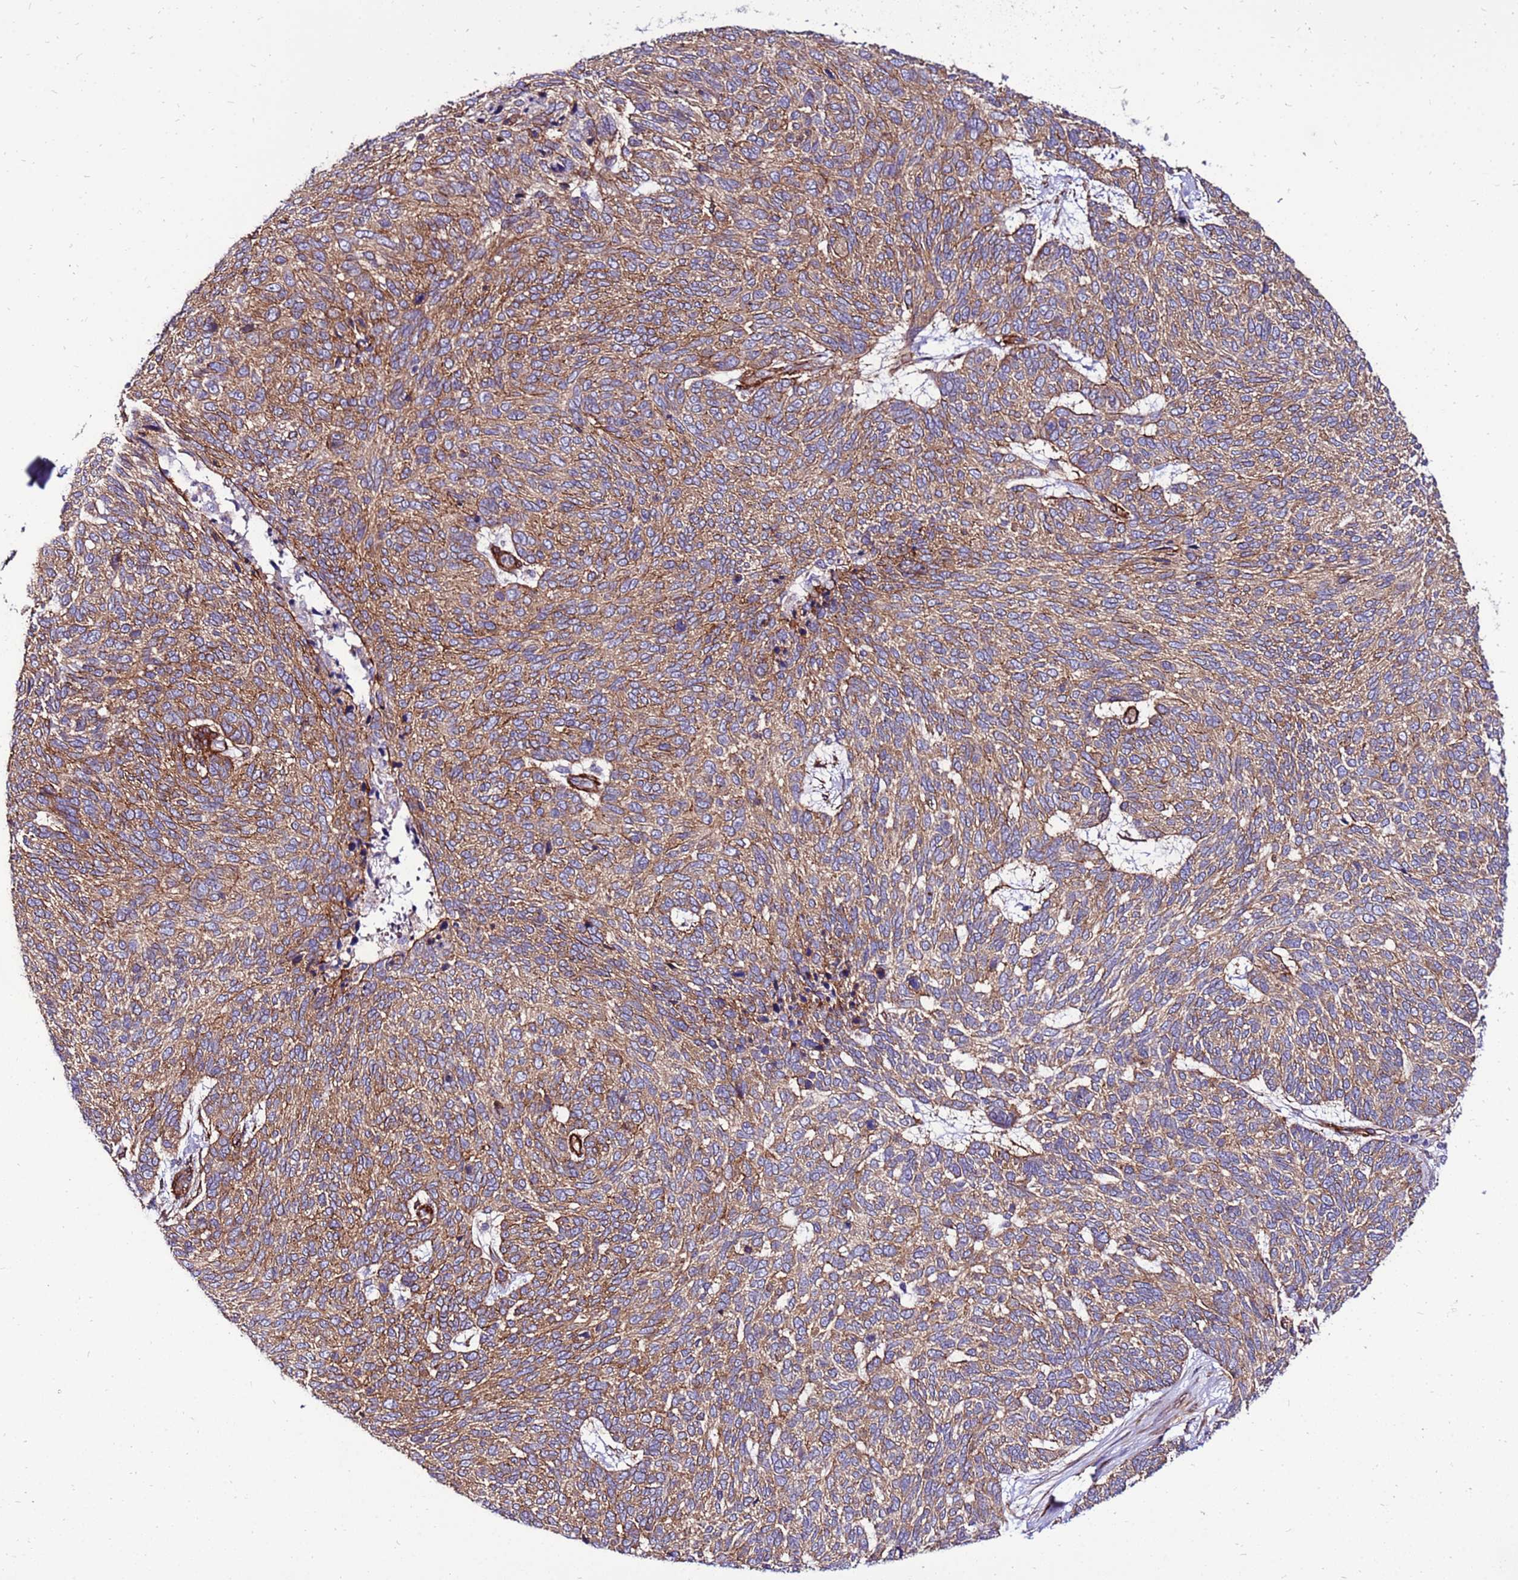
{"staining": {"intensity": "moderate", "quantity": ">75%", "location": "cytoplasmic/membranous"}, "tissue": "skin cancer", "cell_type": "Tumor cells", "image_type": "cancer", "snomed": [{"axis": "morphology", "description": "Basal cell carcinoma"}, {"axis": "topography", "description": "Skin"}], "caption": "This image shows immunohistochemistry staining of human skin basal cell carcinoma, with medium moderate cytoplasmic/membranous staining in about >75% of tumor cells.", "gene": "EI24", "patient": {"sex": "female", "age": 65}}